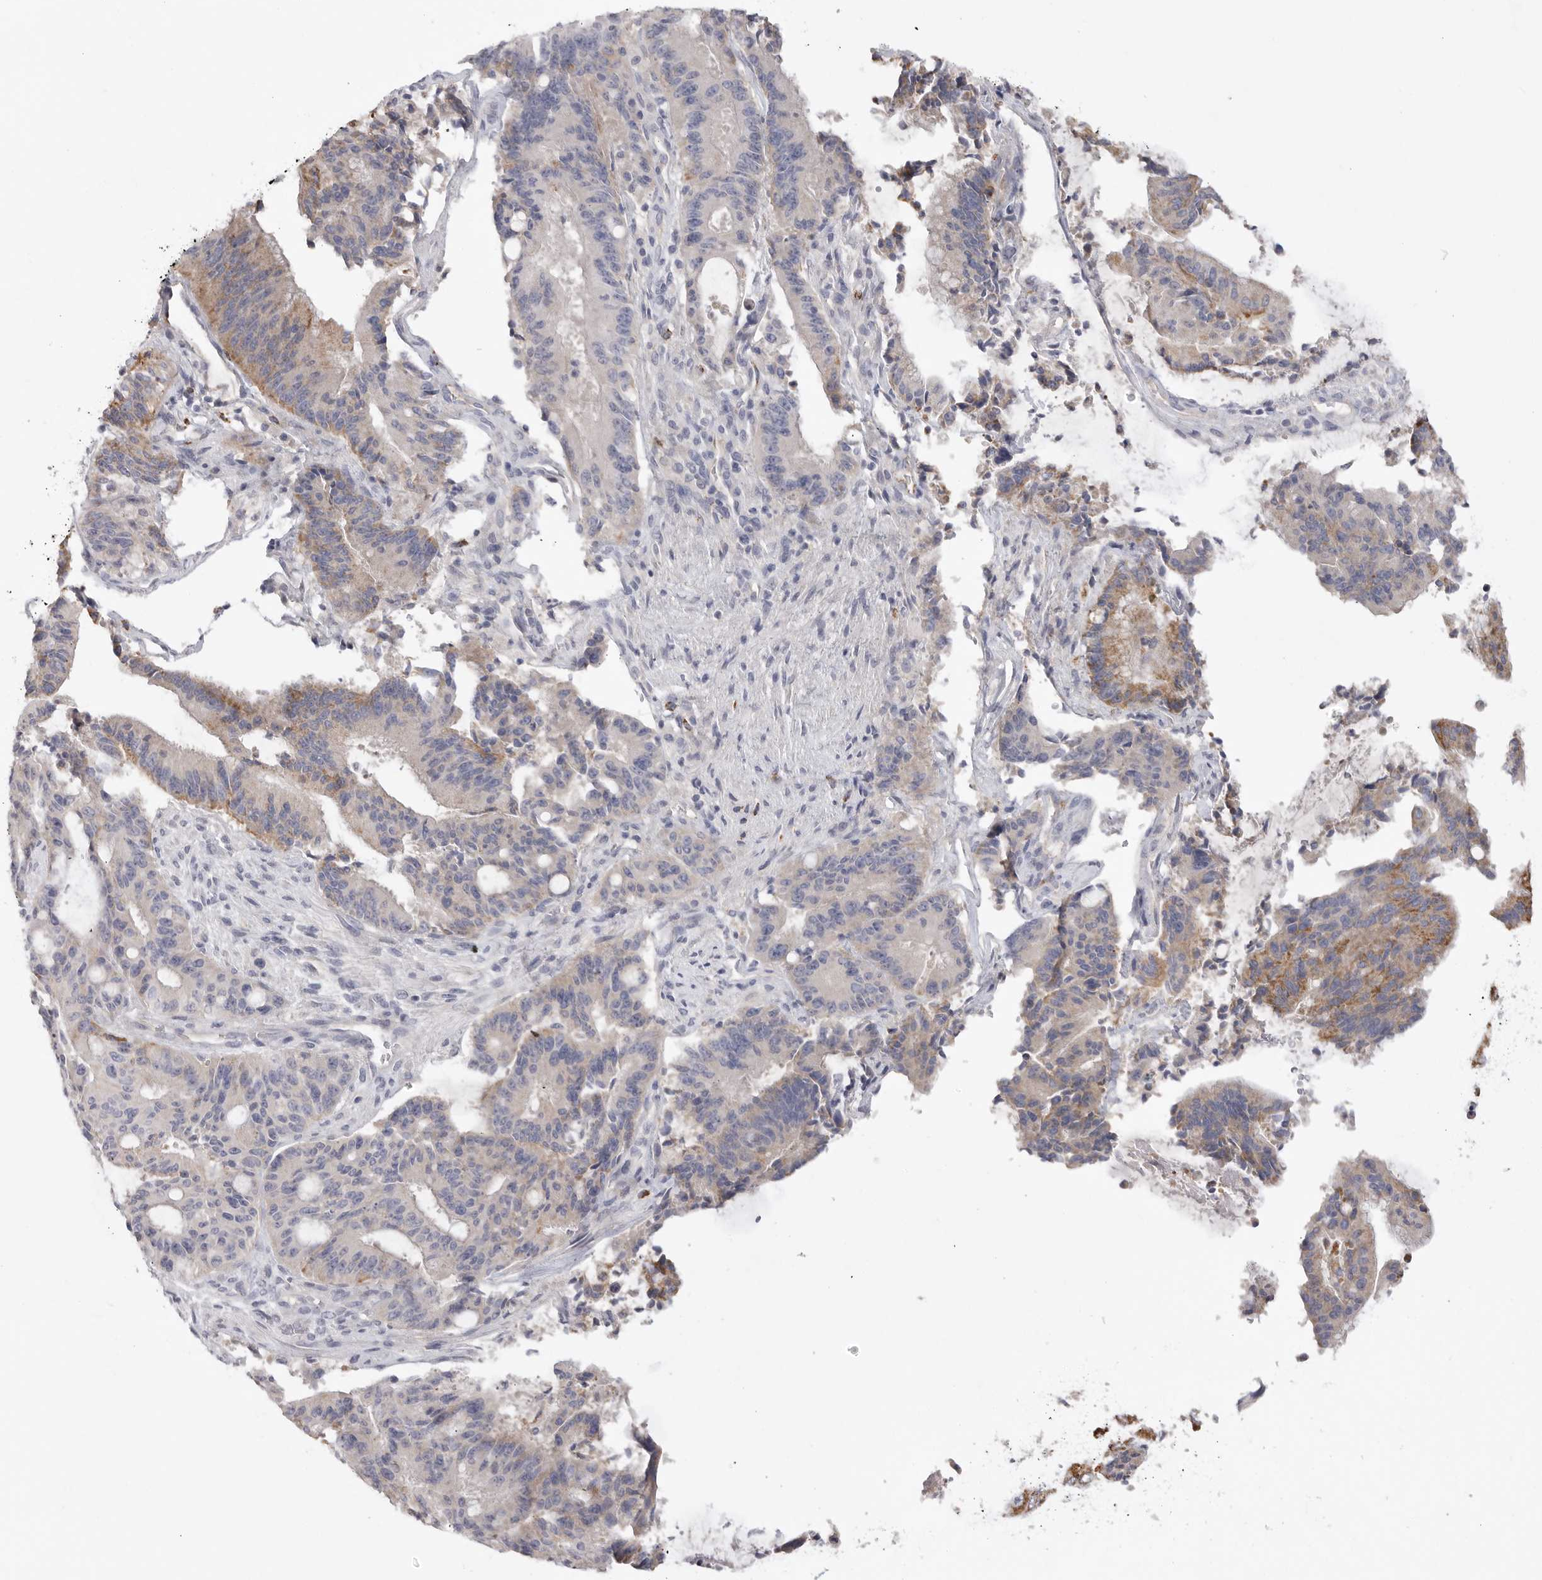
{"staining": {"intensity": "moderate", "quantity": "<25%", "location": "cytoplasmic/membranous"}, "tissue": "liver cancer", "cell_type": "Tumor cells", "image_type": "cancer", "snomed": [{"axis": "morphology", "description": "Normal tissue, NOS"}, {"axis": "morphology", "description": "Cholangiocarcinoma"}, {"axis": "topography", "description": "Liver"}, {"axis": "topography", "description": "Peripheral nerve tissue"}], "caption": "IHC image of liver cancer stained for a protein (brown), which demonstrates low levels of moderate cytoplasmic/membranous staining in about <25% of tumor cells.", "gene": "ELP3", "patient": {"sex": "female", "age": 73}}